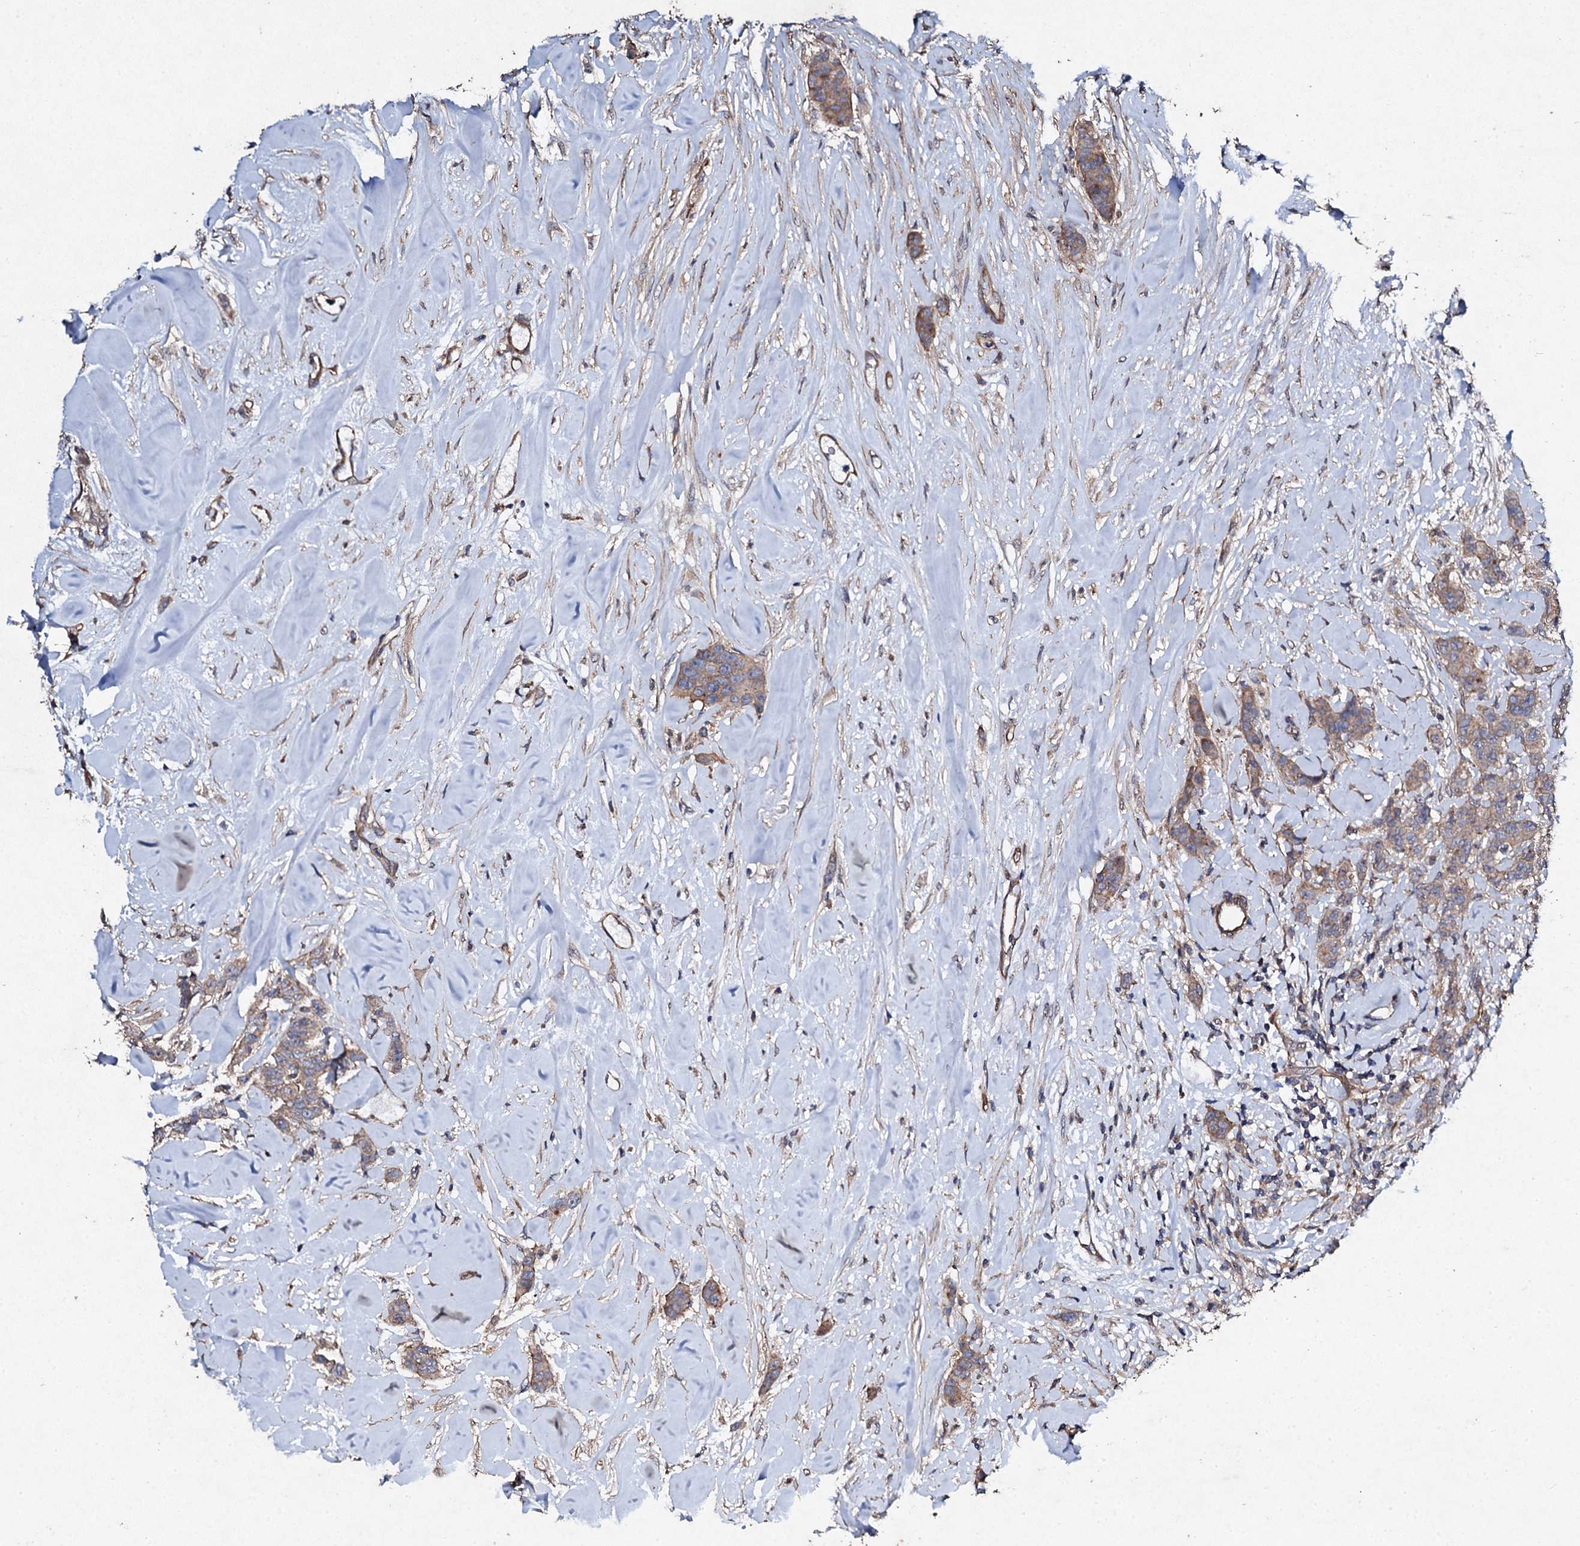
{"staining": {"intensity": "weak", "quantity": ">75%", "location": "cytoplasmic/membranous"}, "tissue": "breast cancer", "cell_type": "Tumor cells", "image_type": "cancer", "snomed": [{"axis": "morphology", "description": "Duct carcinoma"}, {"axis": "topography", "description": "Breast"}], "caption": "Invasive ductal carcinoma (breast) tissue reveals weak cytoplasmic/membranous staining in about >75% of tumor cells", "gene": "MOCOS", "patient": {"sex": "female", "age": 40}}